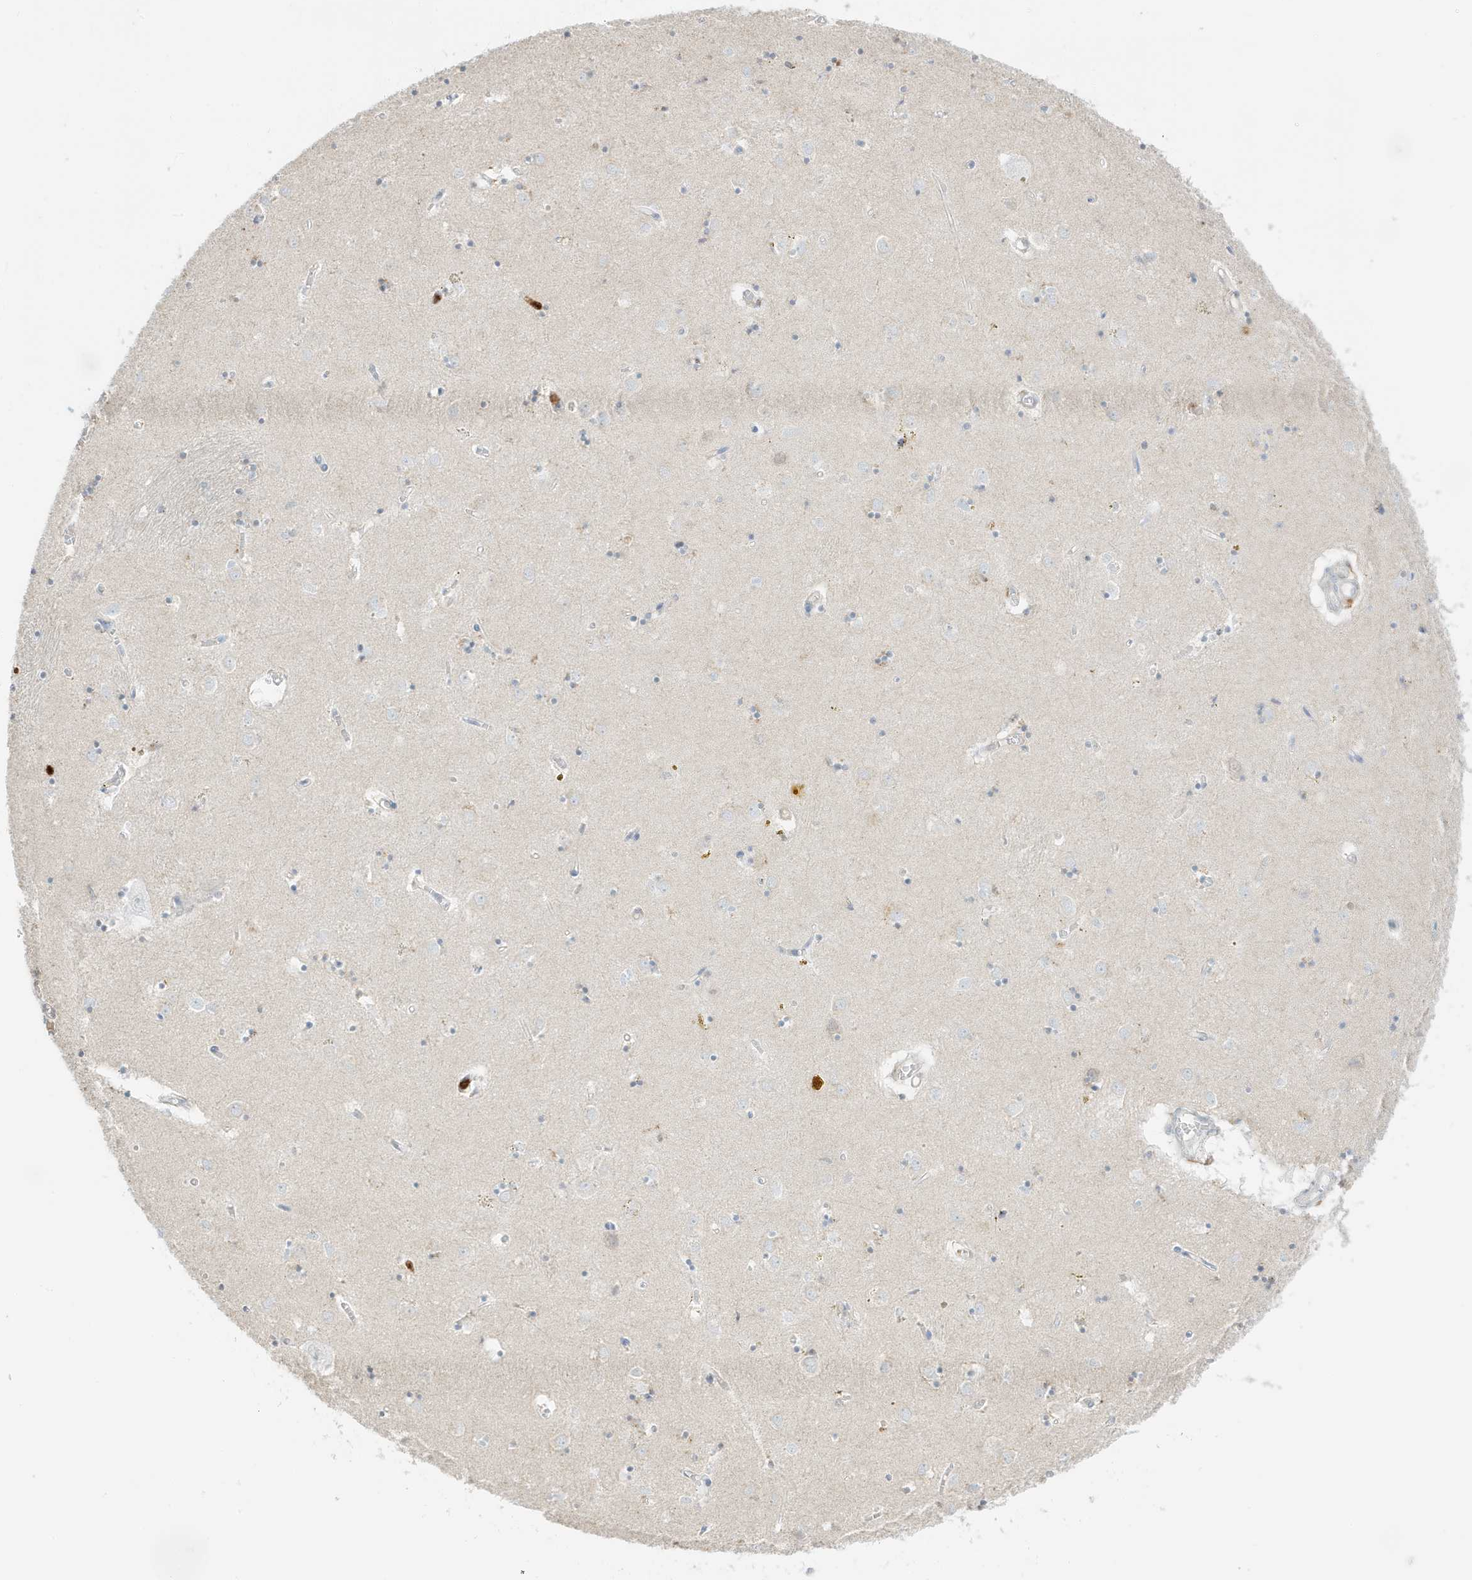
{"staining": {"intensity": "negative", "quantity": "none", "location": "none"}, "tissue": "caudate", "cell_type": "Glial cells", "image_type": "normal", "snomed": [{"axis": "morphology", "description": "Normal tissue, NOS"}, {"axis": "topography", "description": "Lateral ventricle wall"}], "caption": "Immunohistochemical staining of normal caudate shows no significant staining in glial cells.", "gene": "GCA", "patient": {"sex": "male", "age": 70}}